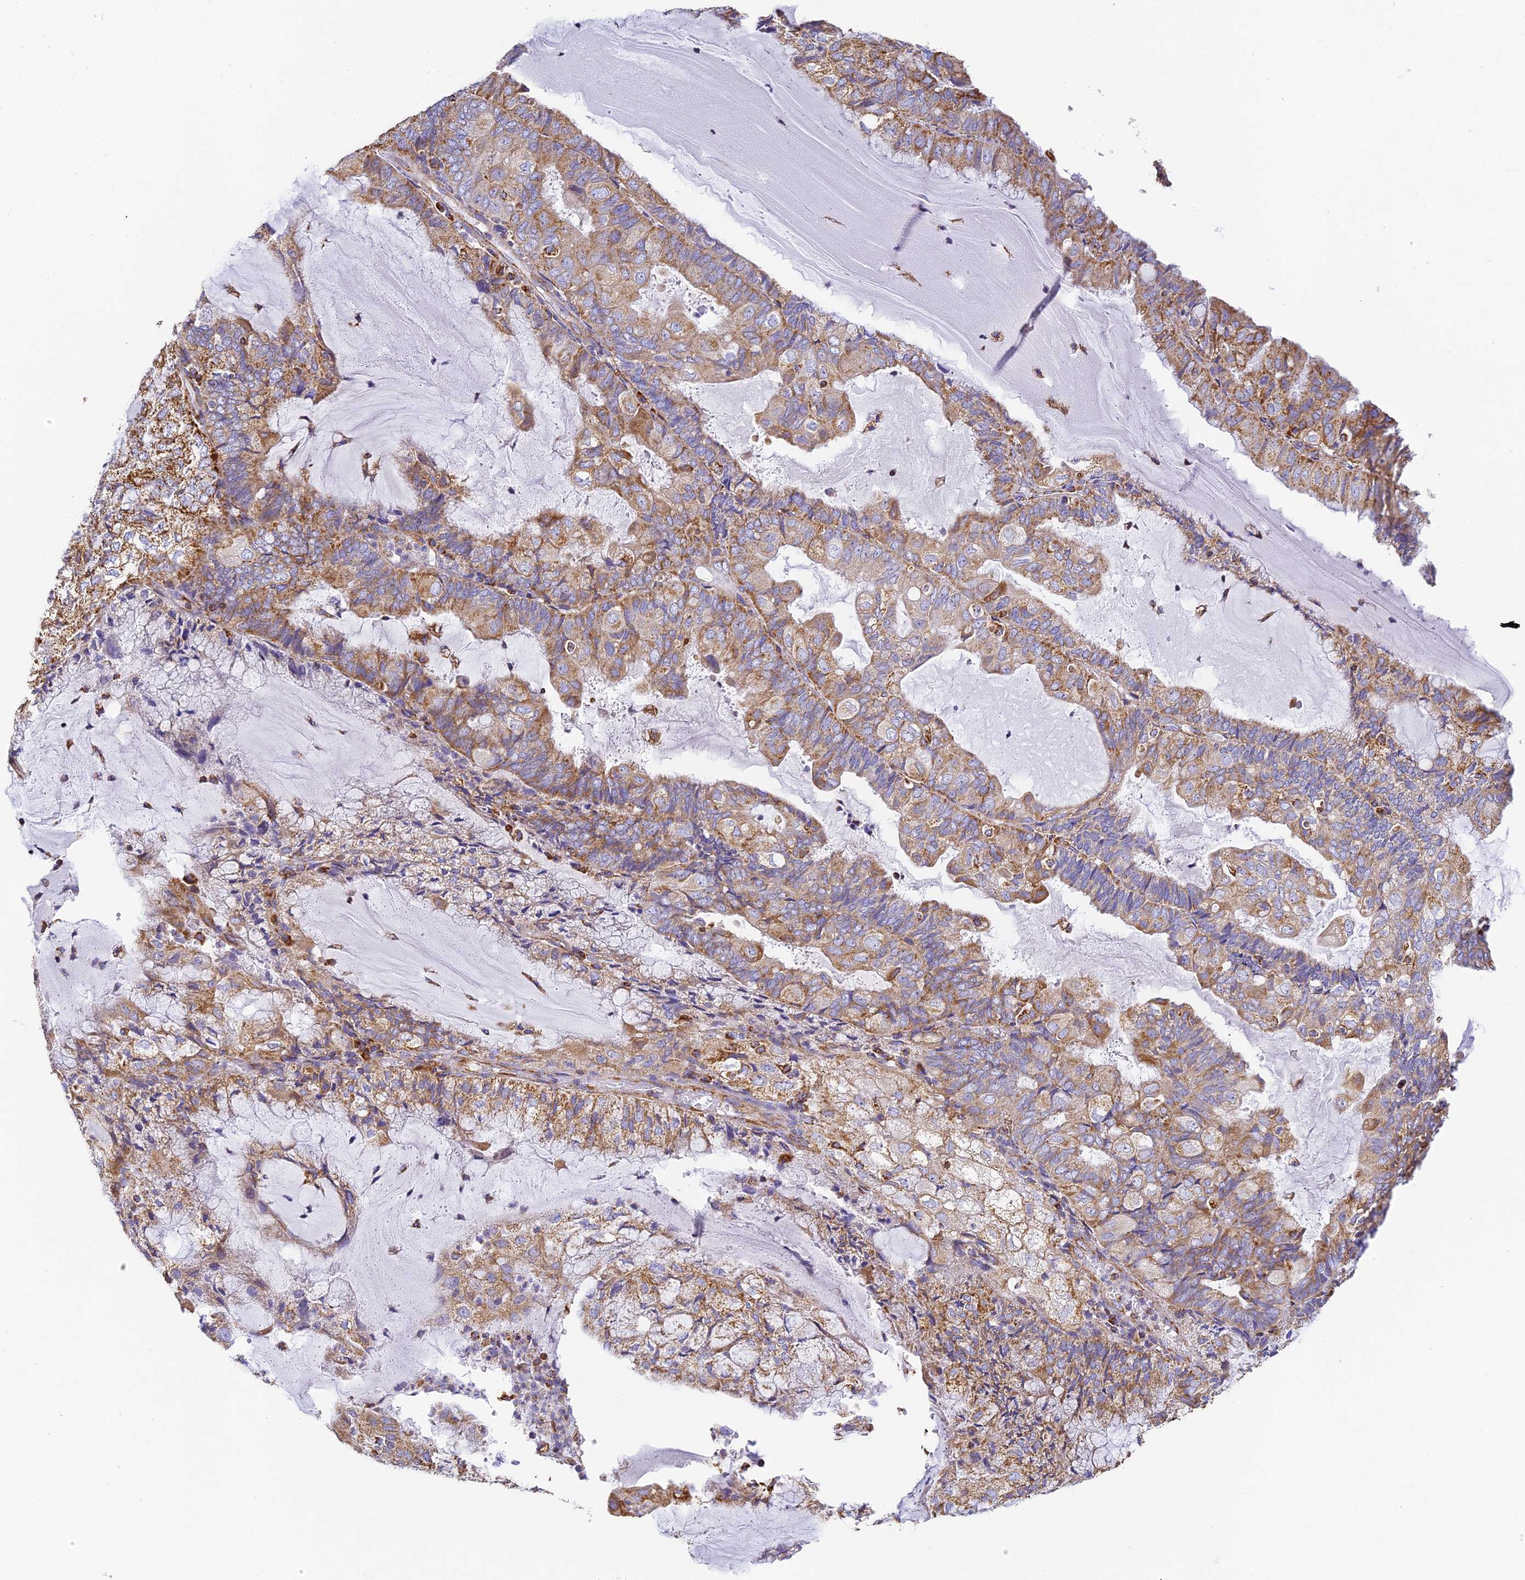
{"staining": {"intensity": "moderate", "quantity": ">75%", "location": "cytoplasmic/membranous"}, "tissue": "endometrial cancer", "cell_type": "Tumor cells", "image_type": "cancer", "snomed": [{"axis": "morphology", "description": "Adenocarcinoma, NOS"}, {"axis": "topography", "description": "Endometrium"}], "caption": "Protein staining of endometrial cancer tissue displays moderate cytoplasmic/membranous expression in about >75% of tumor cells.", "gene": "COX6C", "patient": {"sex": "female", "age": 81}}